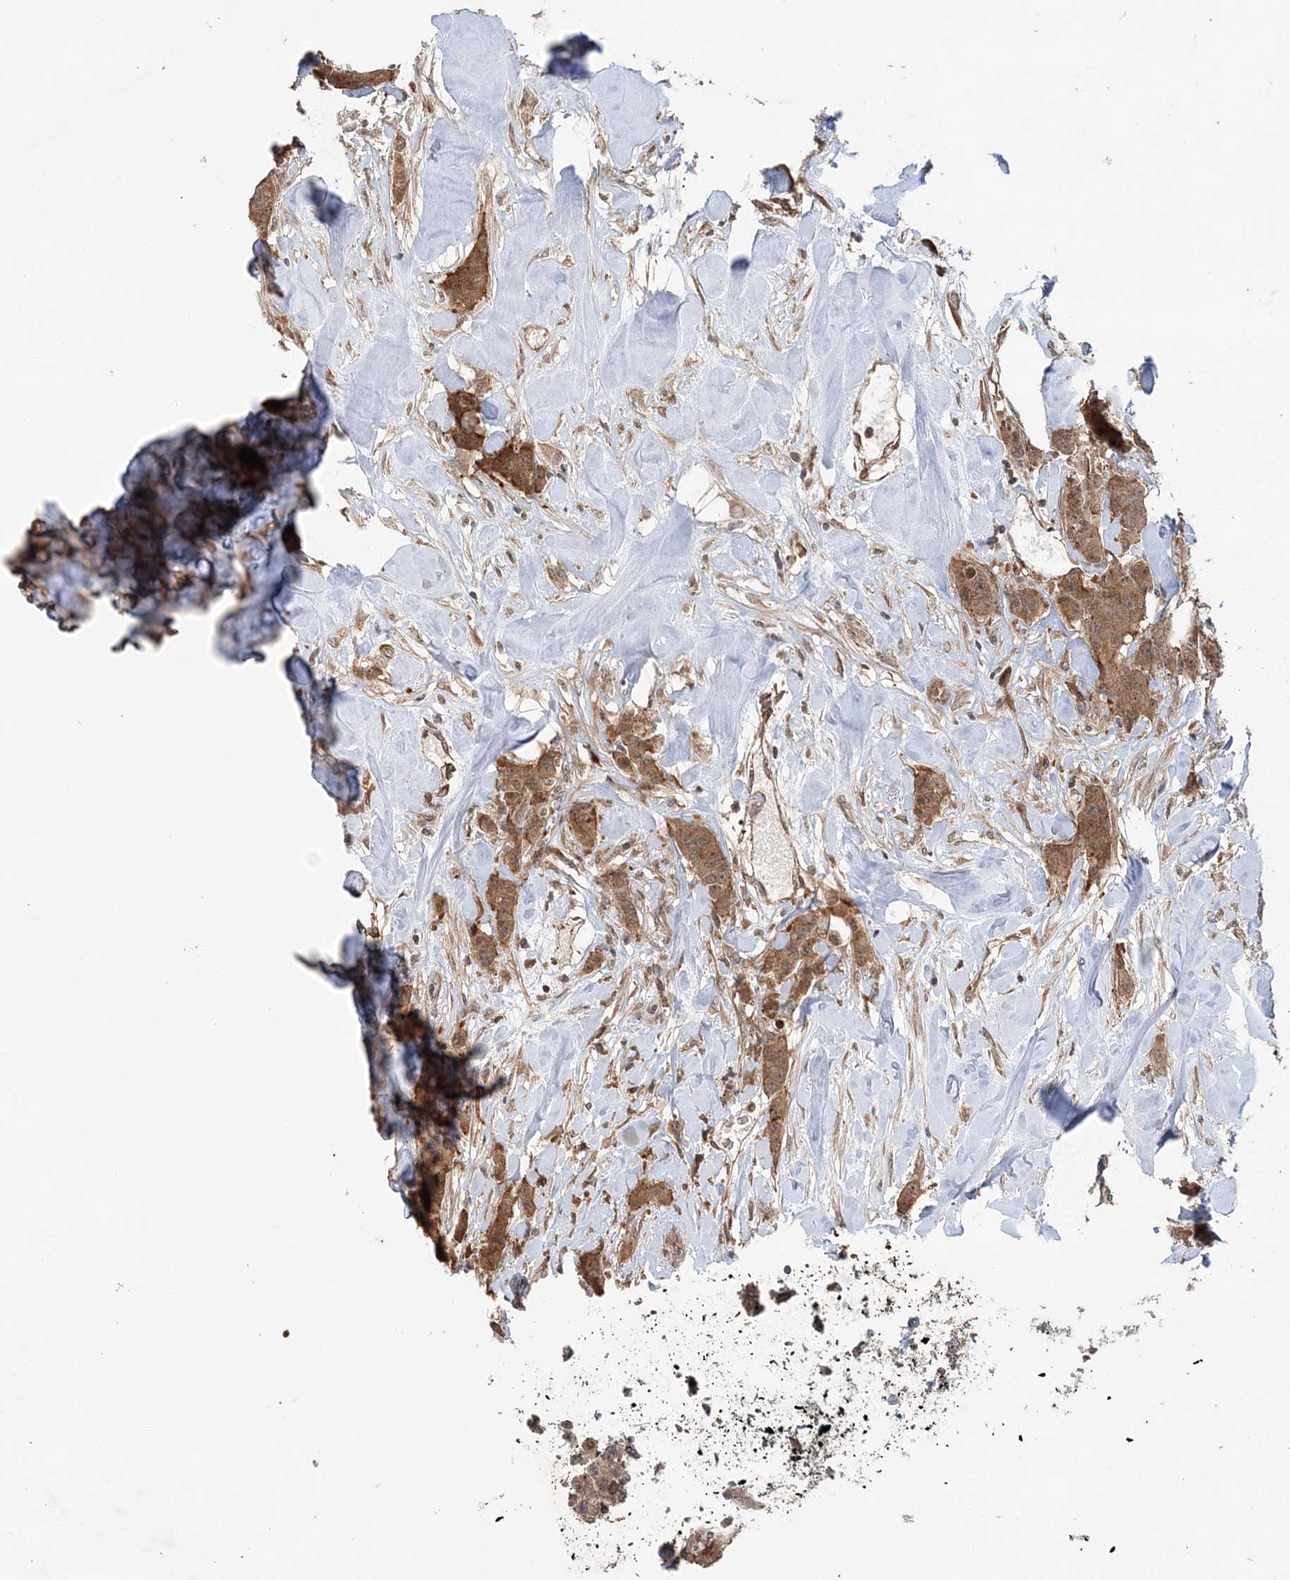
{"staining": {"intensity": "moderate", "quantity": ">75%", "location": "cytoplasmic/membranous,nuclear"}, "tissue": "breast cancer", "cell_type": "Tumor cells", "image_type": "cancer", "snomed": [{"axis": "morphology", "description": "Duct carcinoma"}, {"axis": "topography", "description": "Breast"}], "caption": "A high-resolution histopathology image shows immunohistochemistry (IHC) staining of breast cancer (infiltrating ductal carcinoma), which exhibits moderate cytoplasmic/membranous and nuclear expression in about >75% of tumor cells. (DAB IHC with brightfield microscopy, high magnification).", "gene": "UBTD2", "patient": {"sex": "female", "age": 40}}